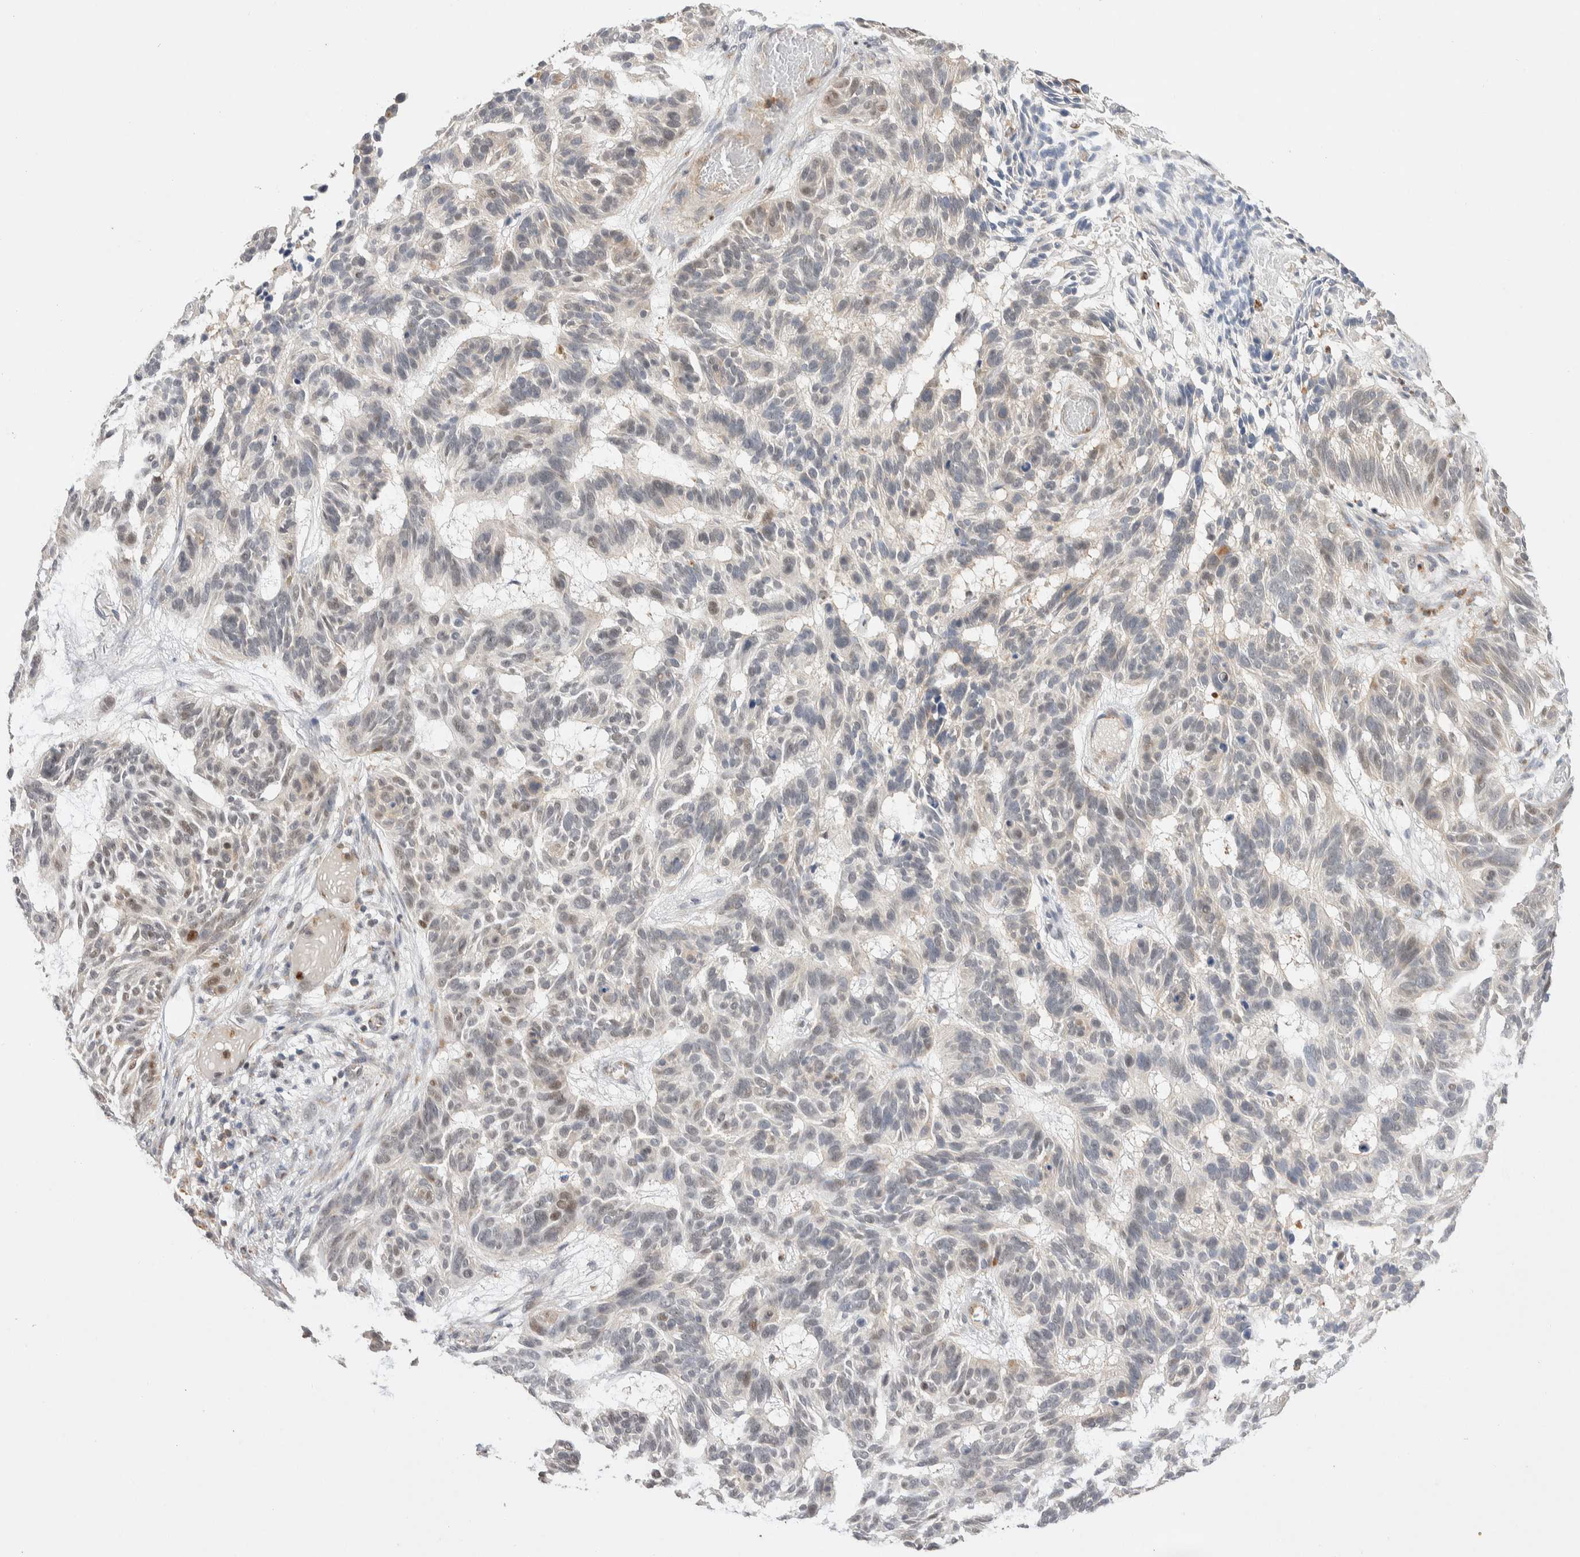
{"staining": {"intensity": "weak", "quantity": "<25%", "location": "cytoplasmic/membranous,nuclear"}, "tissue": "skin cancer", "cell_type": "Tumor cells", "image_type": "cancer", "snomed": [{"axis": "morphology", "description": "Basal cell carcinoma"}, {"axis": "topography", "description": "Skin"}], "caption": "Immunohistochemical staining of human skin cancer reveals no significant staining in tumor cells.", "gene": "NSMAF", "patient": {"sex": "male", "age": 85}}